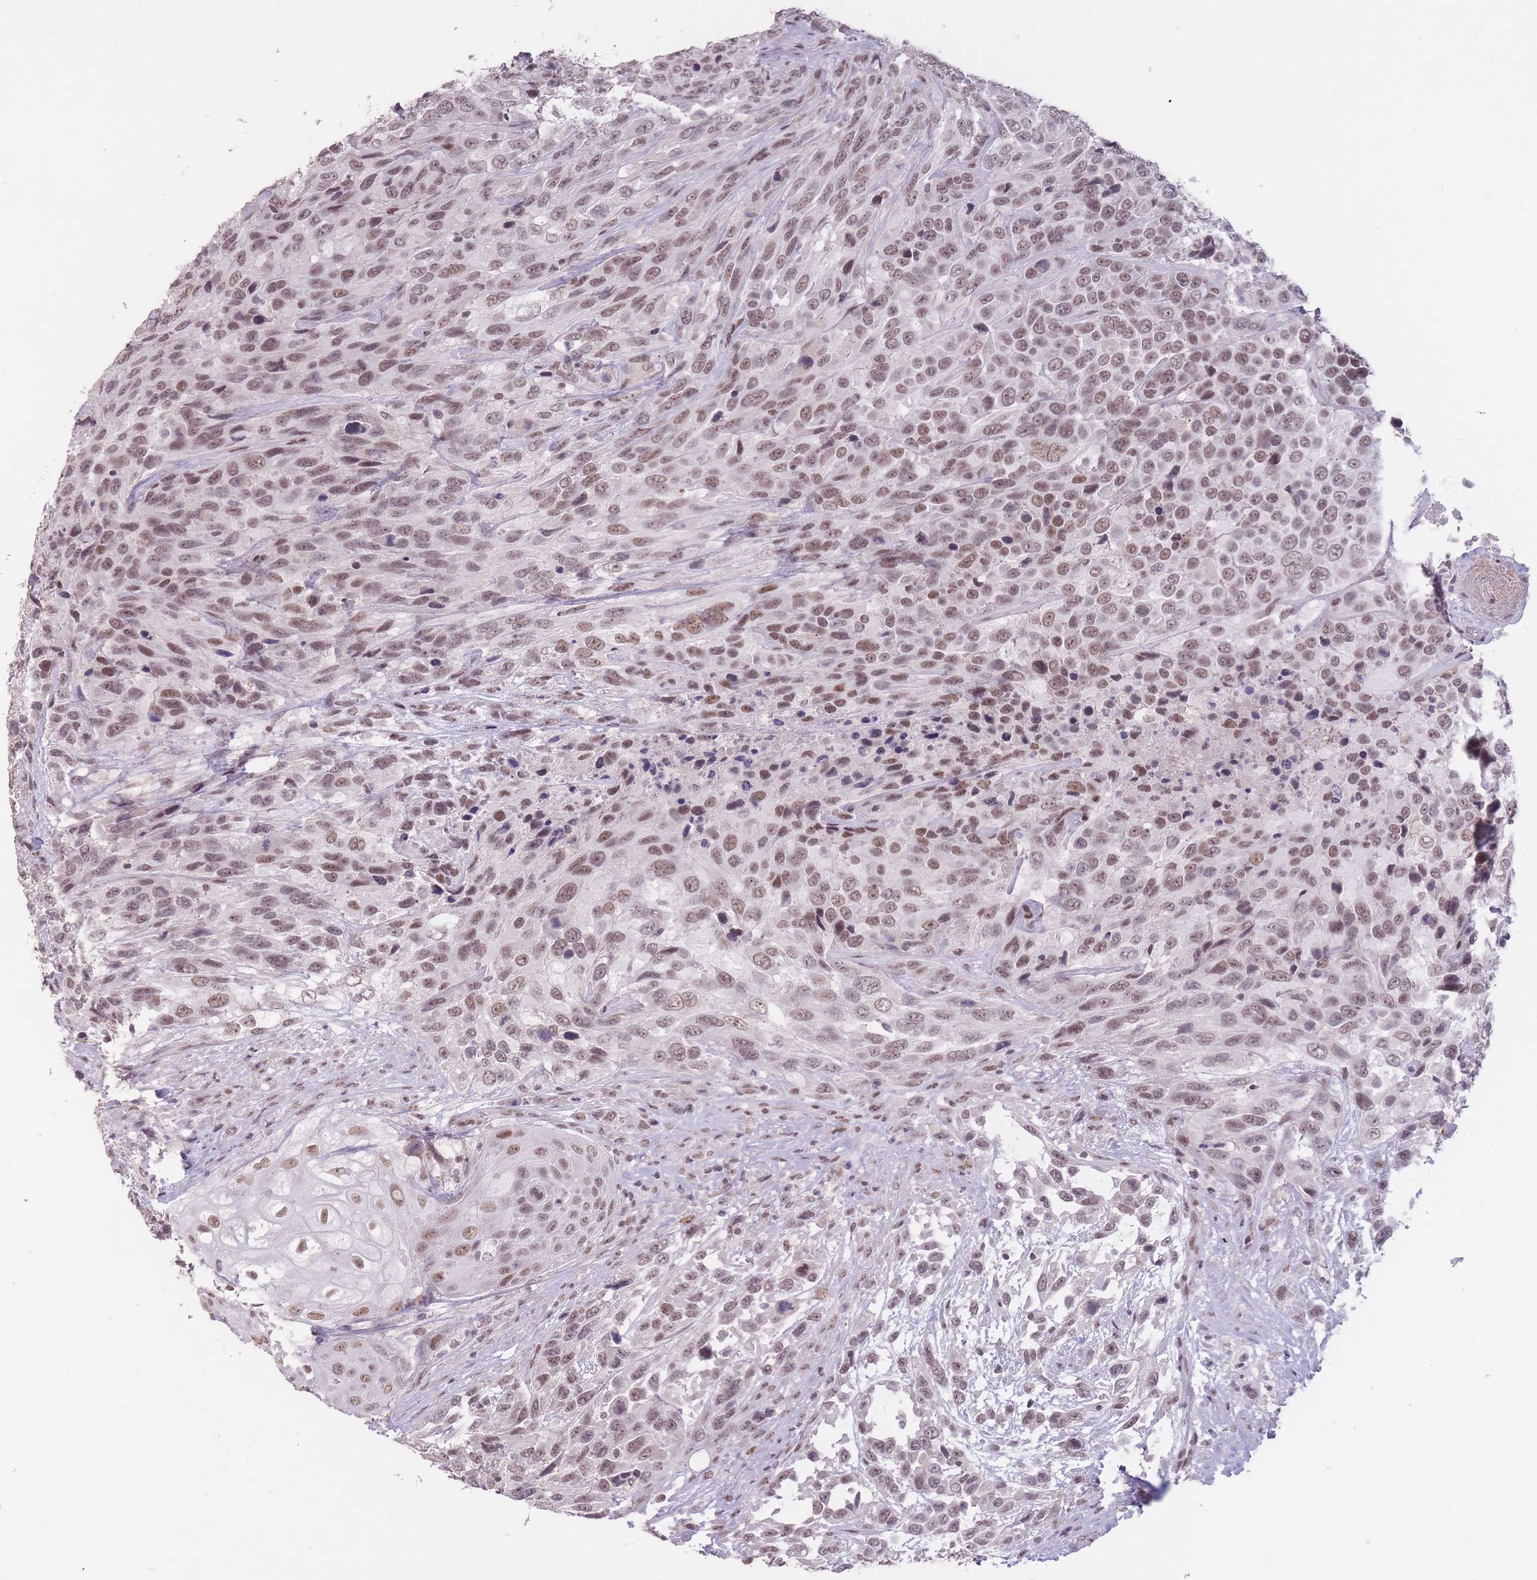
{"staining": {"intensity": "moderate", "quantity": ">75%", "location": "nuclear"}, "tissue": "urothelial cancer", "cell_type": "Tumor cells", "image_type": "cancer", "snomed": [{"axis": "morphology", "description": "Urothelial carcinoma, High grade"}, {"axis": "topography", "description": "Urinary bladder"}], "caption": "An immunohistochemistry micrograph of tumor tissue is shown. Protein staining in brown highlights moderate nuclear positivity in urothelial cancer within tumor cells.", "gene": "HNRNPUL1", "patient": {"sex": "female", "age": 70}}